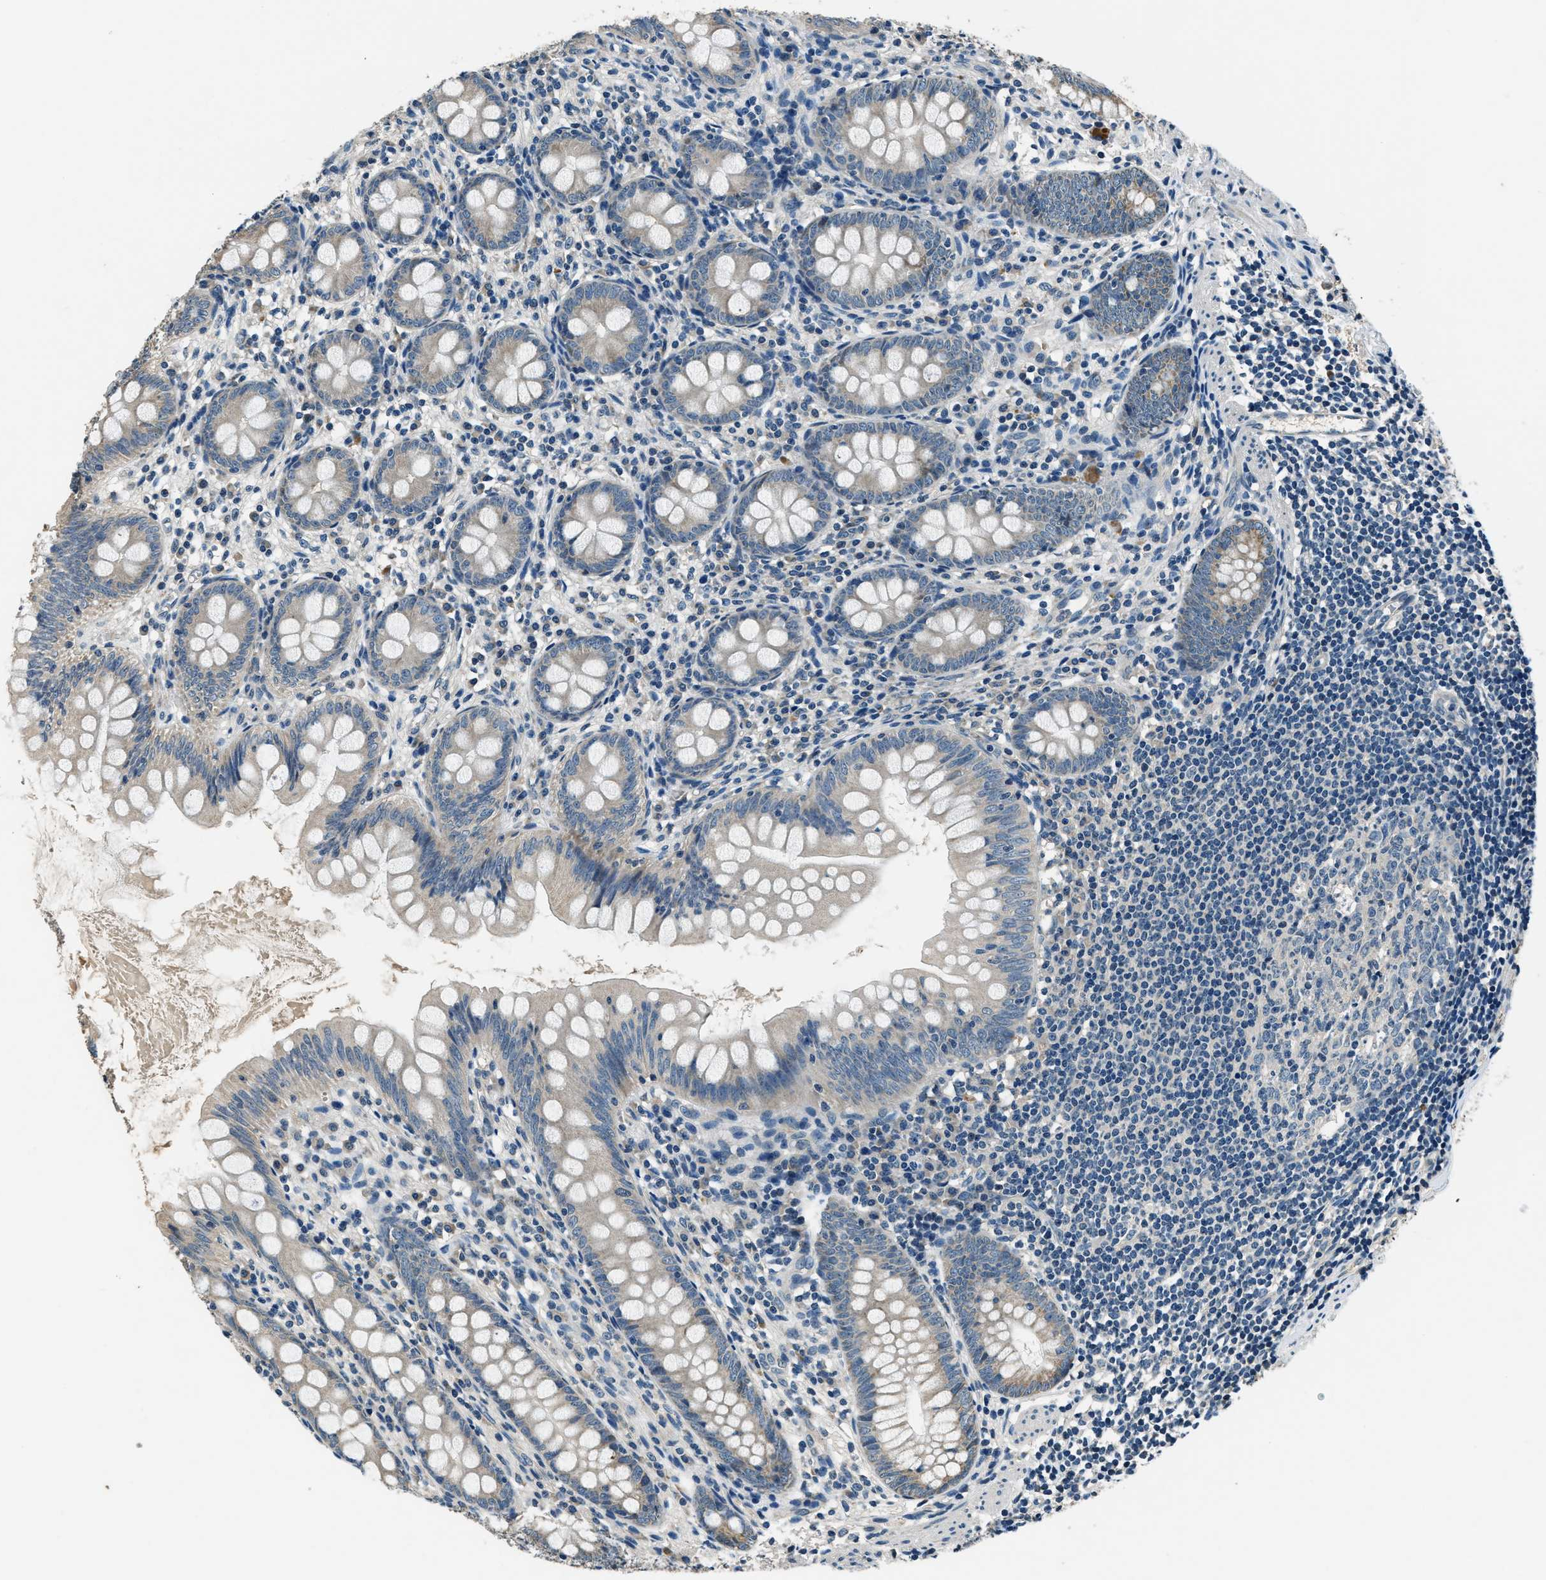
{"staining": {"intensity": "weak", "quantity": "<25%", "location": "cytoplasmic/membranous"}, "tissue": "appendix", "cell_type": "Glandular cells", "image_type": "normal", "snomed": [{"axis": "morphology", "description": "Normal tissue, NOS"}, {"axis": "topography", "description": "Appendix"}], "caption": "The IHC photomicrograph has no significant expression in glandular cells of appendix. Brightfield microscopy of immunohistochemistry (IHC) stained with DAB (3,3'-diaminobenzidine) (brown) and hematoxylin (blue), captured at high magnification.", "gene": "NME8", "patient": {"sex": "female", "age": 77}}